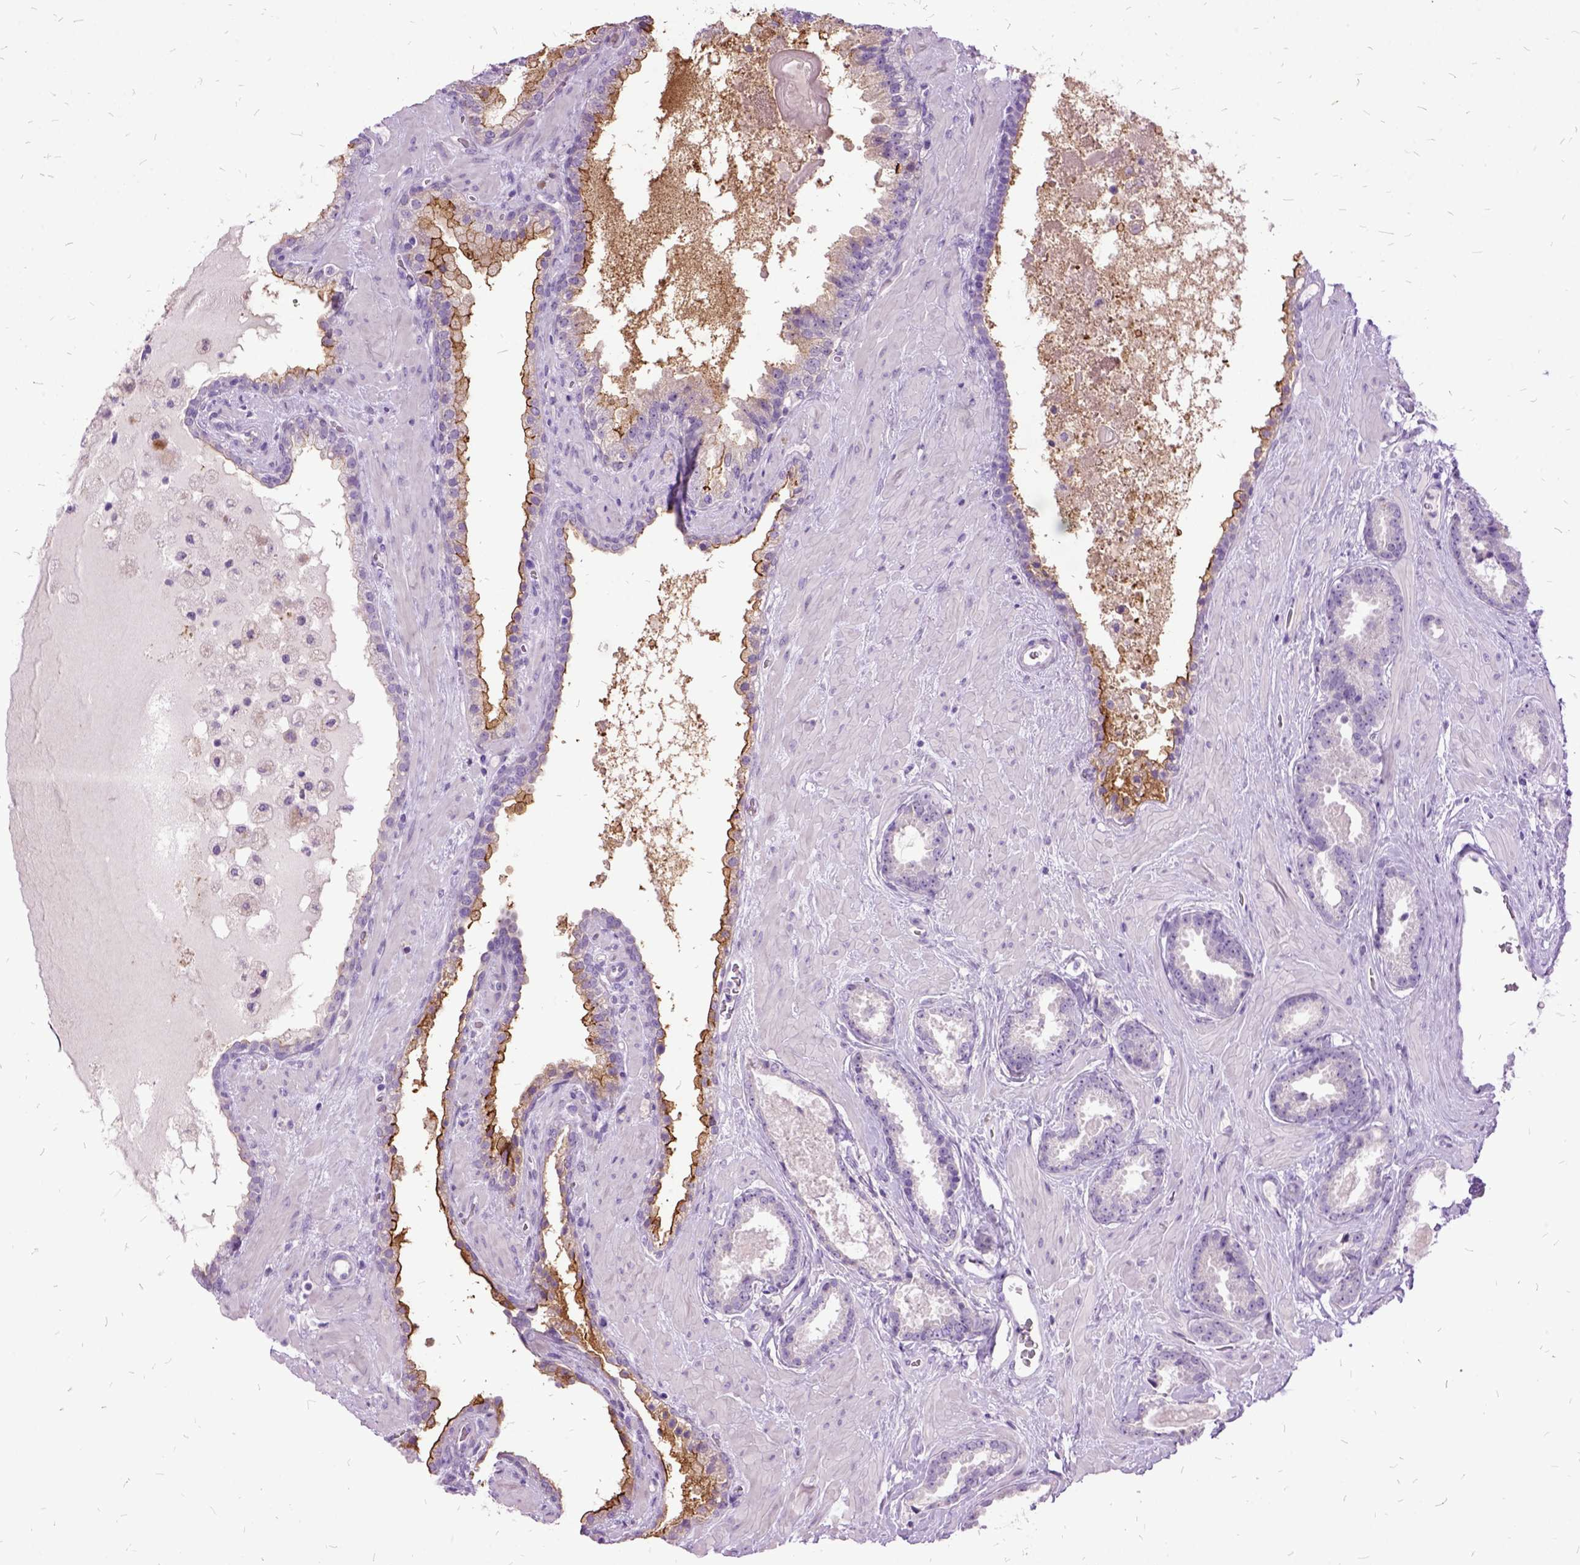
{"staining": {"intensity": "negative", "quantity": "none", "location": "none"}, "tissue": "prostate cancer", "cell_type": "Tumor cells", "image_type": "cancer", "snomed": [{"axis": "morphology", "description": "Adenocarcinoma, Low grade"}, {"axis": "topography", "description": "Prostate"}], "caption": "DAB immunohistochemical staining of prostate low-grade adenocarcinoma shows no significant staining in tumor cells.", "gene": "MME", "patient": {"sex": "male", "age": 62}}